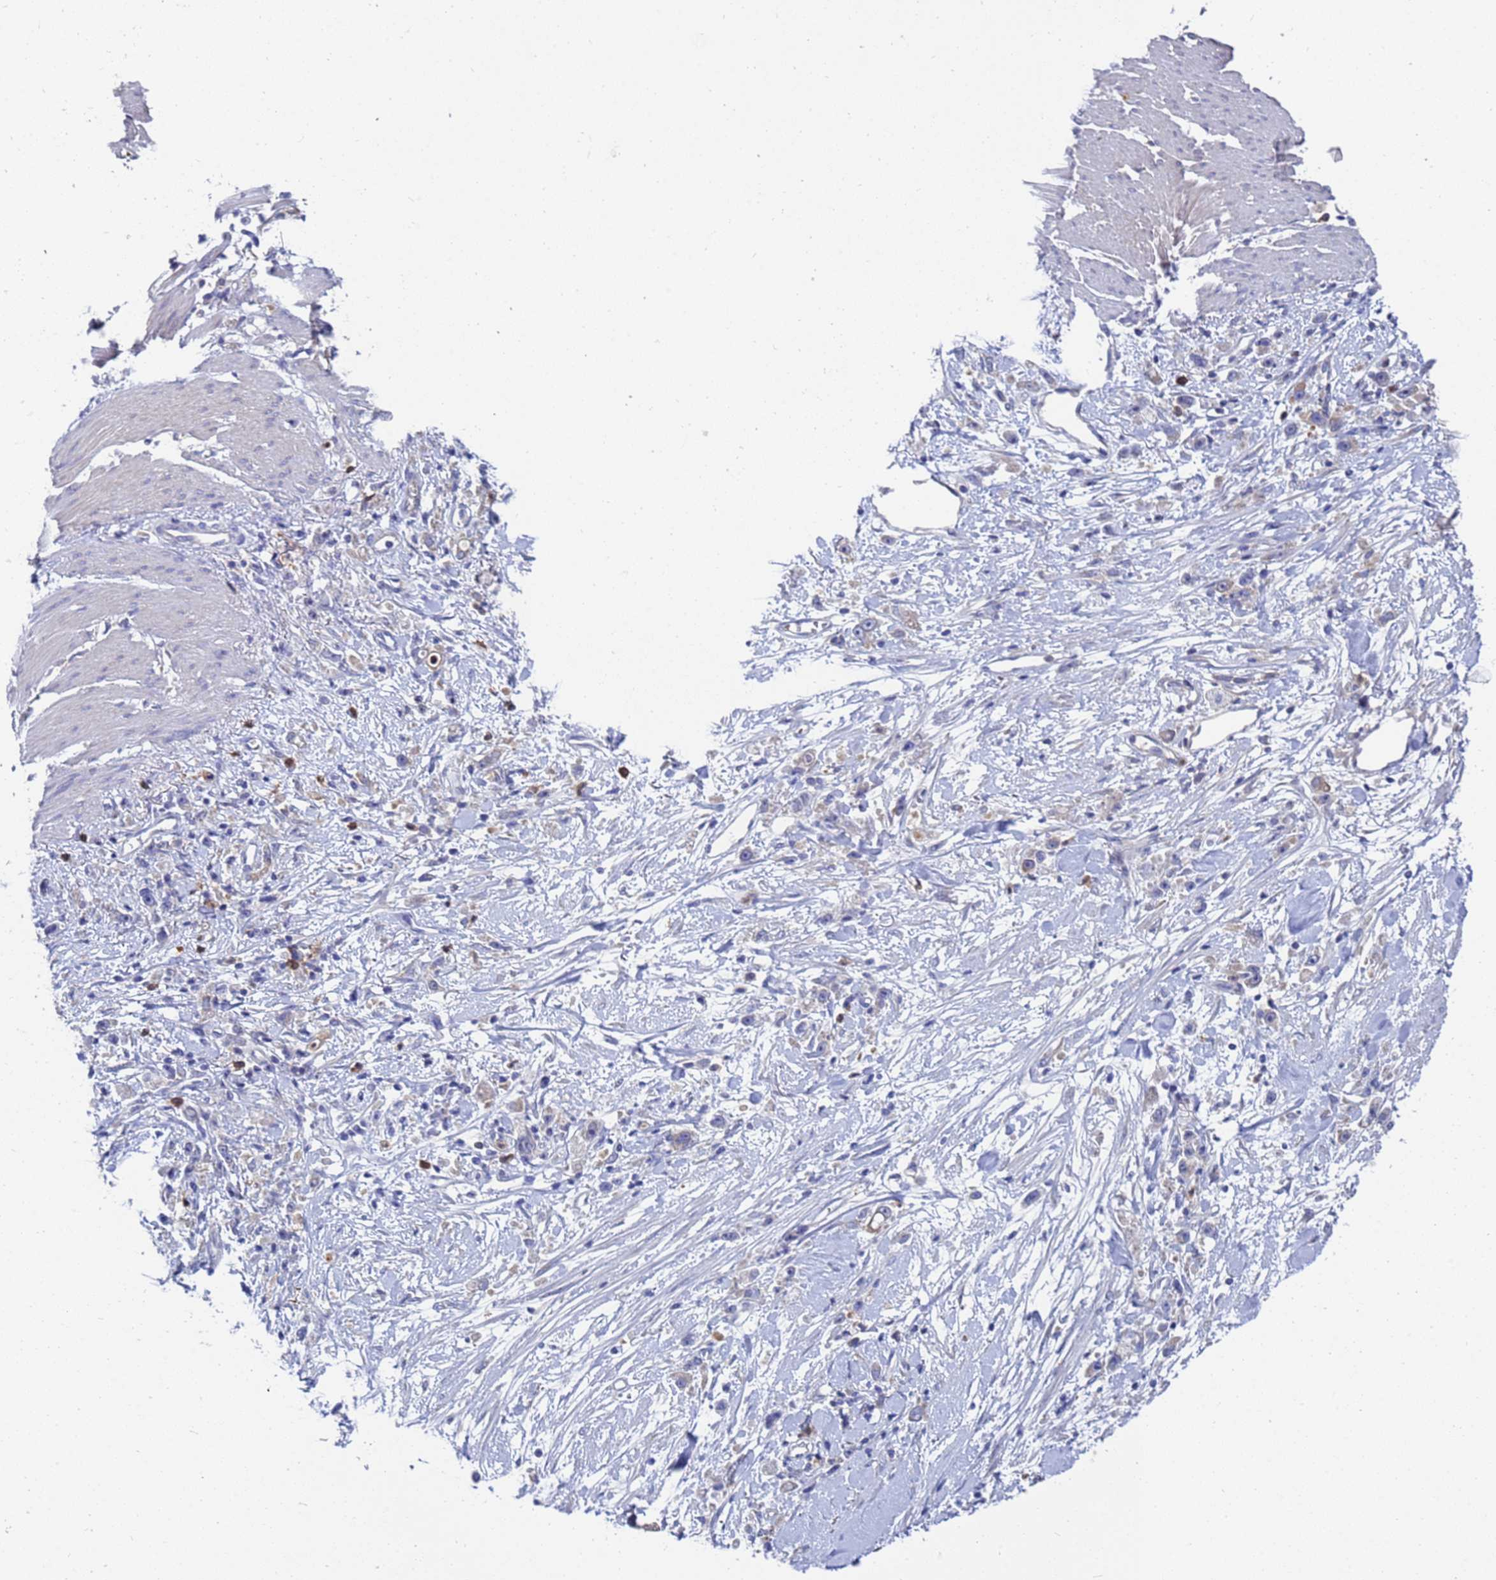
{"staining": {"intensity": "negative", "quantity": "none", "location": "none"}, "tissue": "stomach cancer", "cell_type": "Tumor cells", "image_type": "cancer", "snomed": [{"axis": "morphology", "description": "Adenocarcinoma, NOS"}, {"axis": "topography", "description": "Stomach"}], "caption": "Human adenocarcinoma (stomach) stained for a protein using immunohistochemistry exhibits no positivity in tumor cells.", "gene": "TTLL11", "patient": {"sex": "female", "age": 59}}